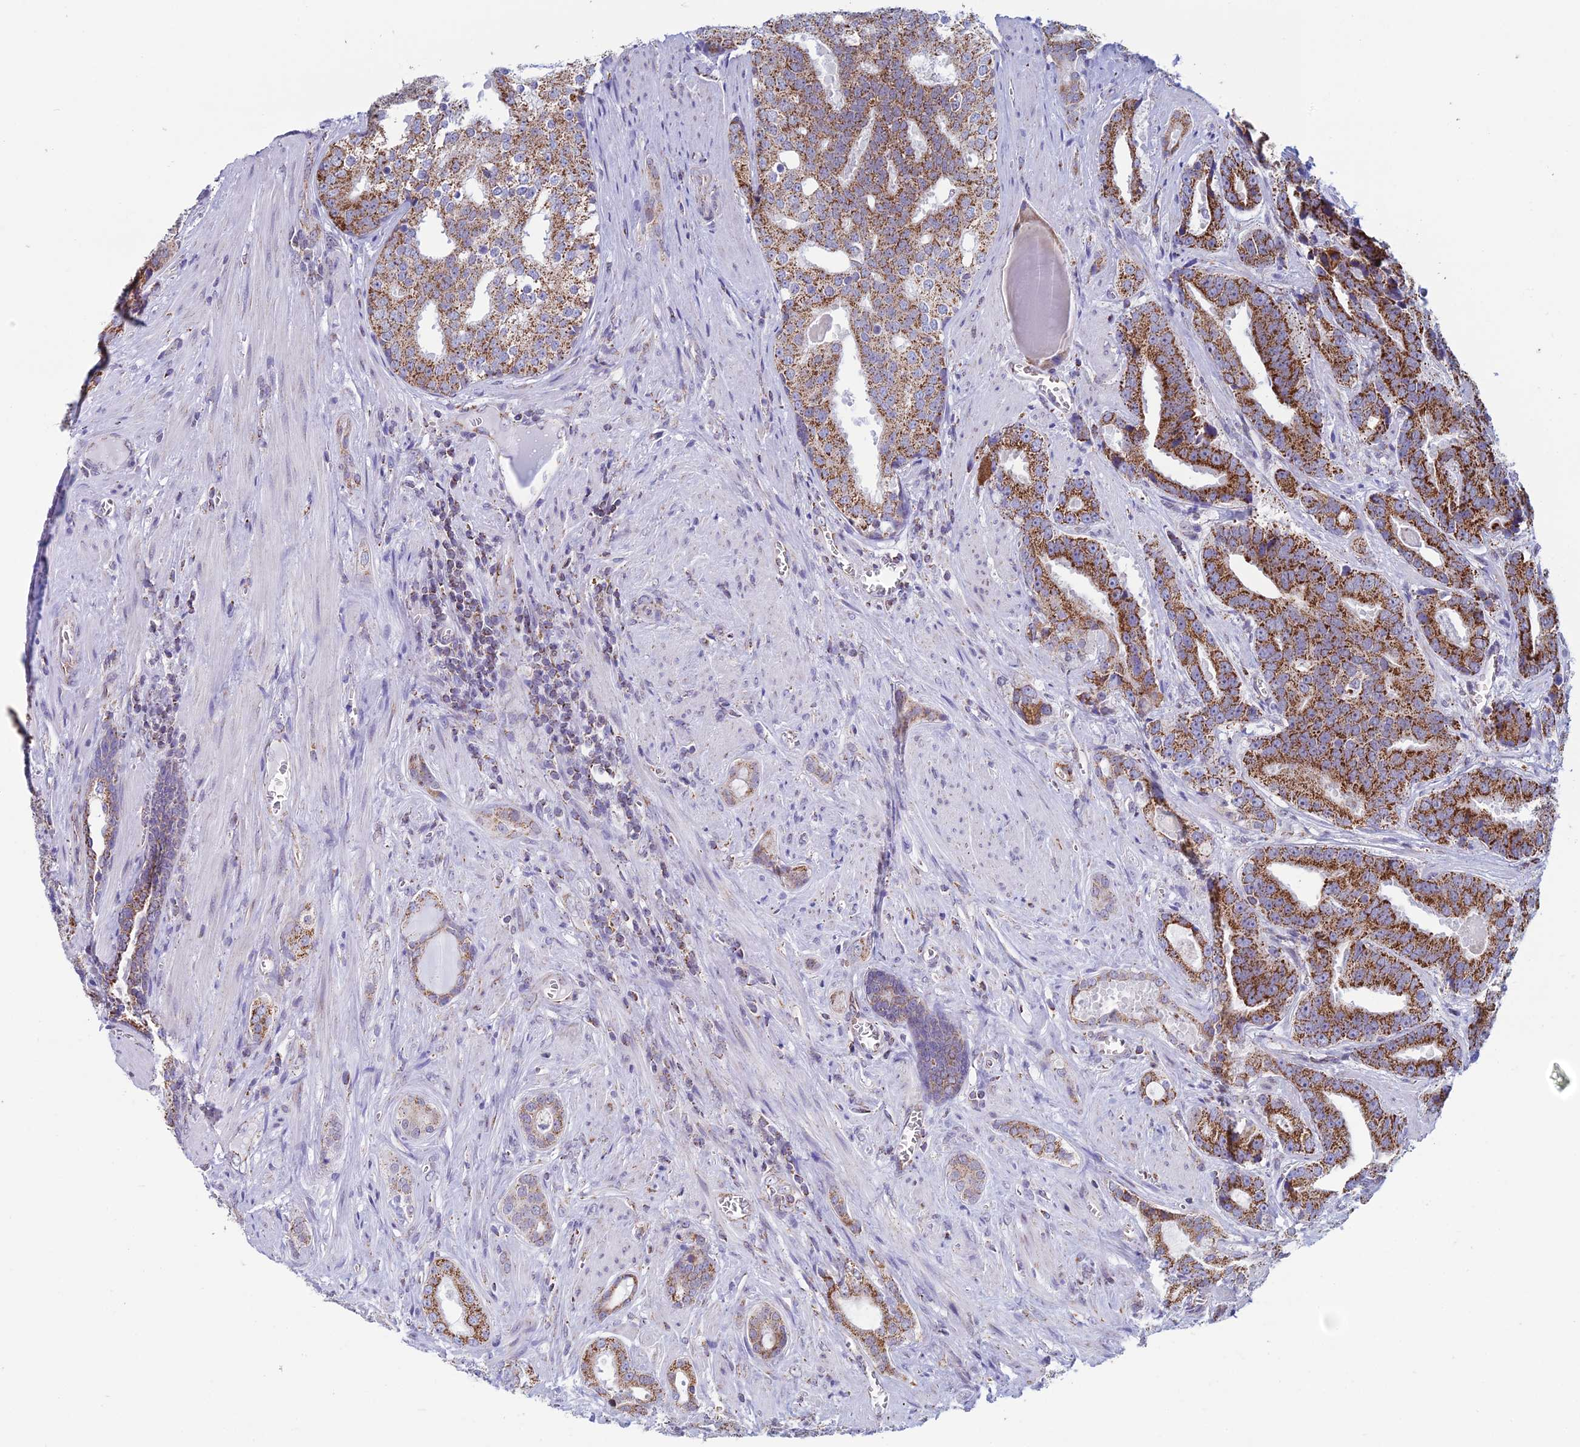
{"staining": {"intensity": "strong", "quantity": ">75%", "location": "cytoplasmic/membranous"}, "tissue": "prostate cancer", "cell_type": "Tumor cells", "image_type": "cancer", "snomed": [{"axis": "morphology", "description": "Adenocarcinoma, High grade"}, {"axis": "topography", "description": "Prostate"}], "caption": "DAB (3,3'-diaminobenzidine) immunohistochemical staining of human prostate cancer reveals strong cytoplasmic/membranous protein expression in approximately >75% of tumor cells.", "gene": "ZNG1B", "patient": {"sex": "male", "age": 55}}